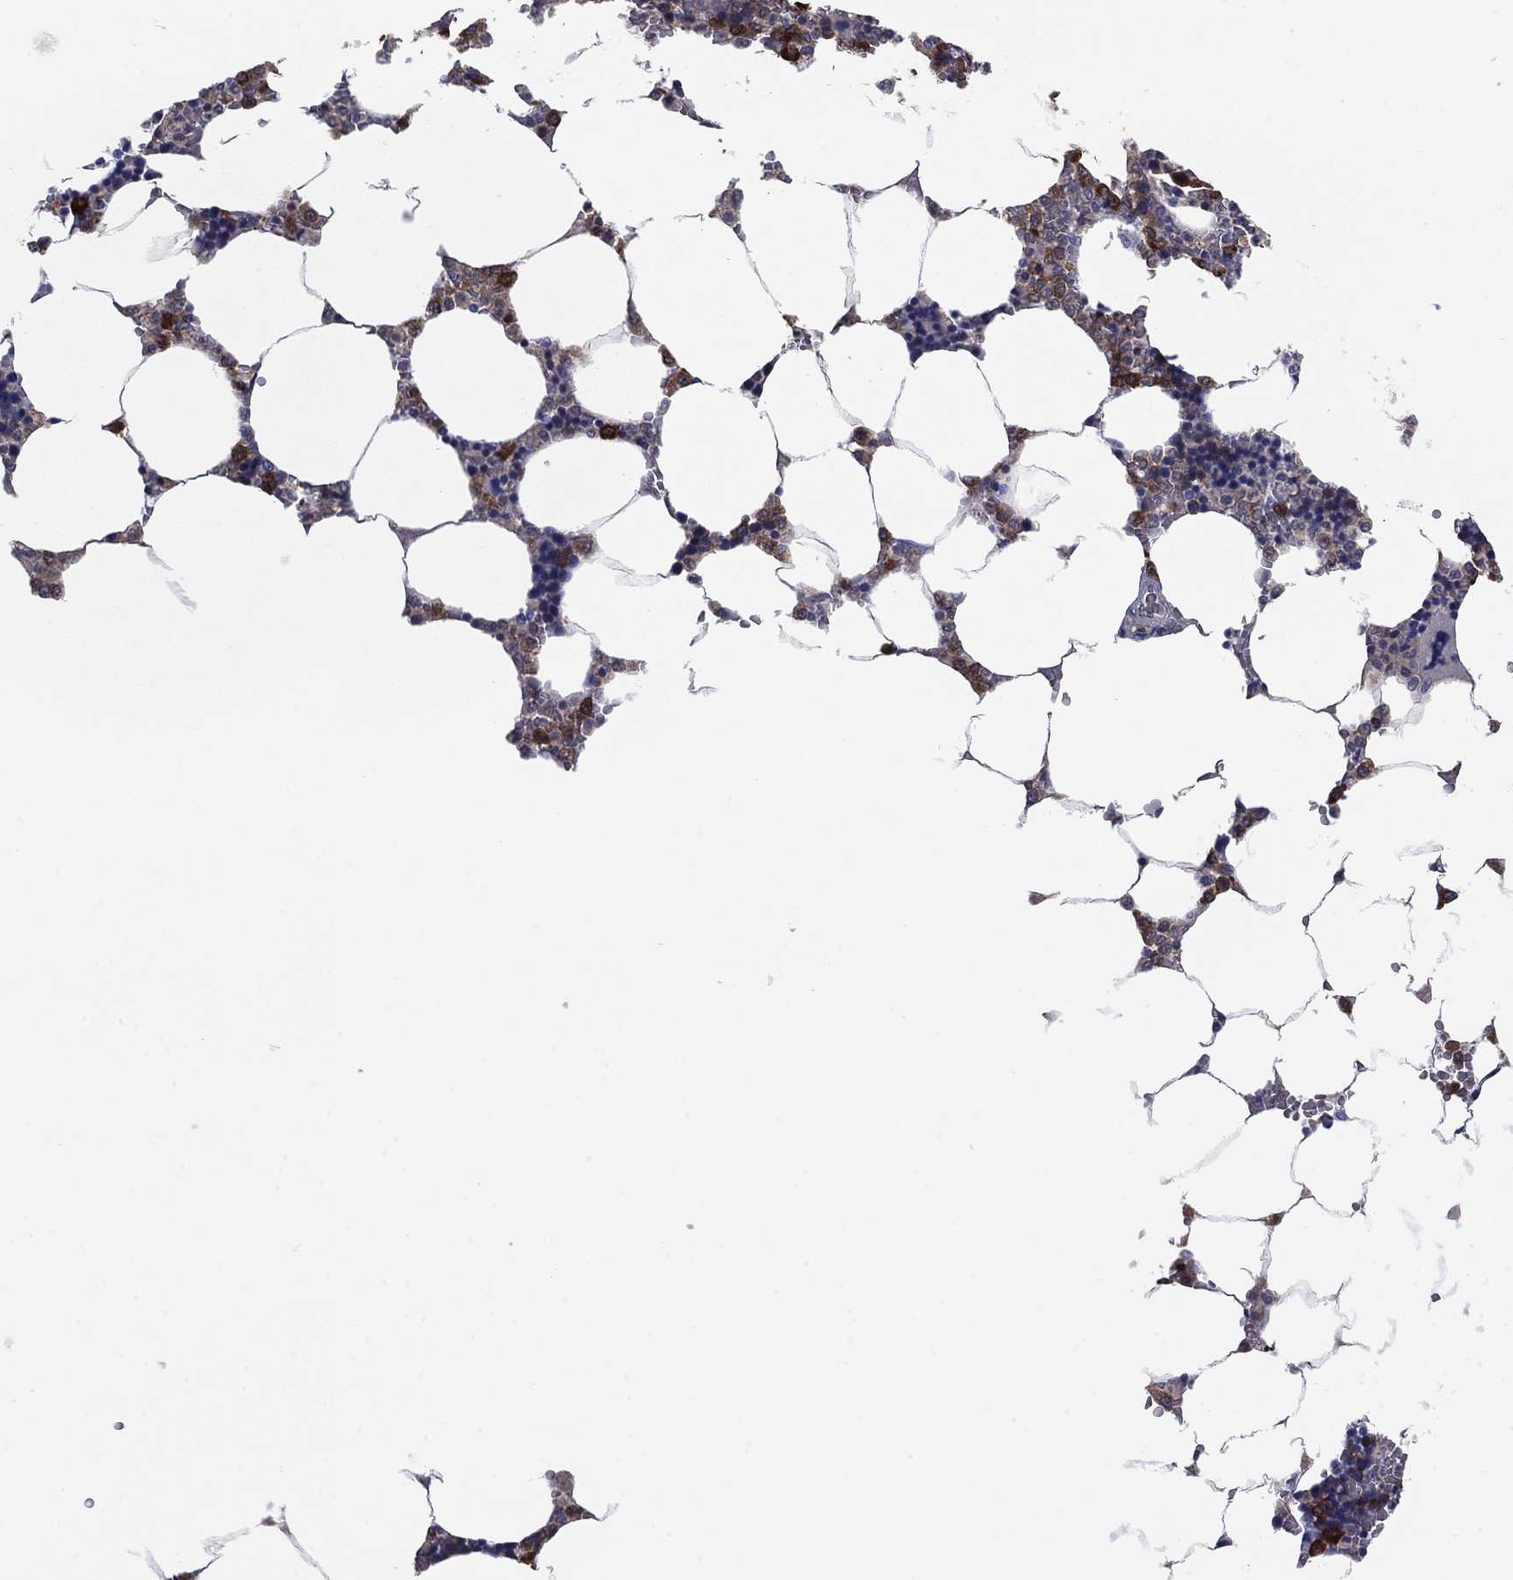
{"staining": {"intensity": "strong", "quantity": "25%-75%", "location": "cytoplasmic/membranous"}, "tissue": "bone marrow", "cell_type": "Hematopoietic cells", "image_type": "normal", "snomed": [{"axis": "morphology", "description": "Normal tissue, NOS"}, {"axis": "topography", "description": "Bone marrow"}], "caption": "Strong cytoplasmic/membranous expression is appreciated in about 25%-75% of hematopoietic cells in benign bone marrow.", "gene": "STMN1", "patient": {"sex": "male", "age": 63}}